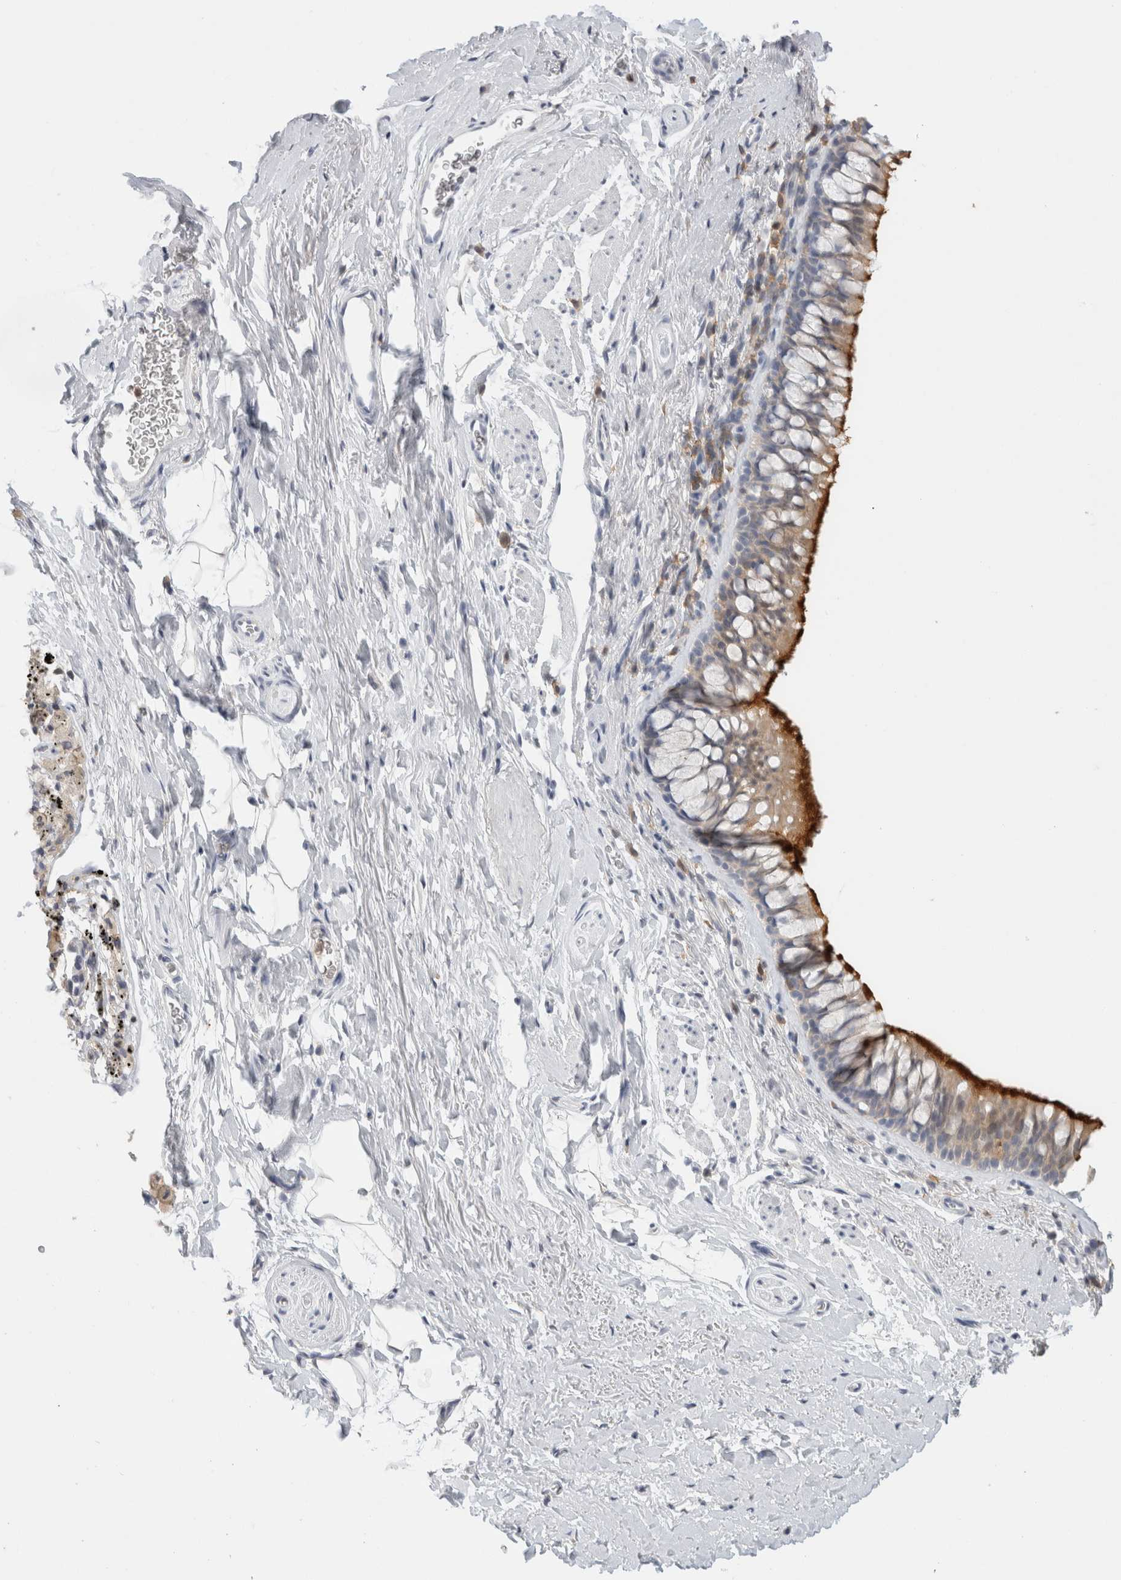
{"staining": {"intensity": "strong", "quantity": "25%-75%", "location": "cytoplasmic/membranous"}, "tissue": "bronchus", "cell_type": "Respiratory epithelial cells", "image_type": "normal", "snomed": [{"axis": "morphology", "description": "Normal tissue, NOS"}, {"axis": "topography", "description": "Cartilage tissue"}, {"axis": "topography", "description": "Bronchus"}], "caption": "The immunohistochemical stain labels strong cytoplasmic/membranous expression in respiratory epithelial cells of benign bronchus.", "gene": "P2RY2", "patient": {"sex": "female", "age": 53}}